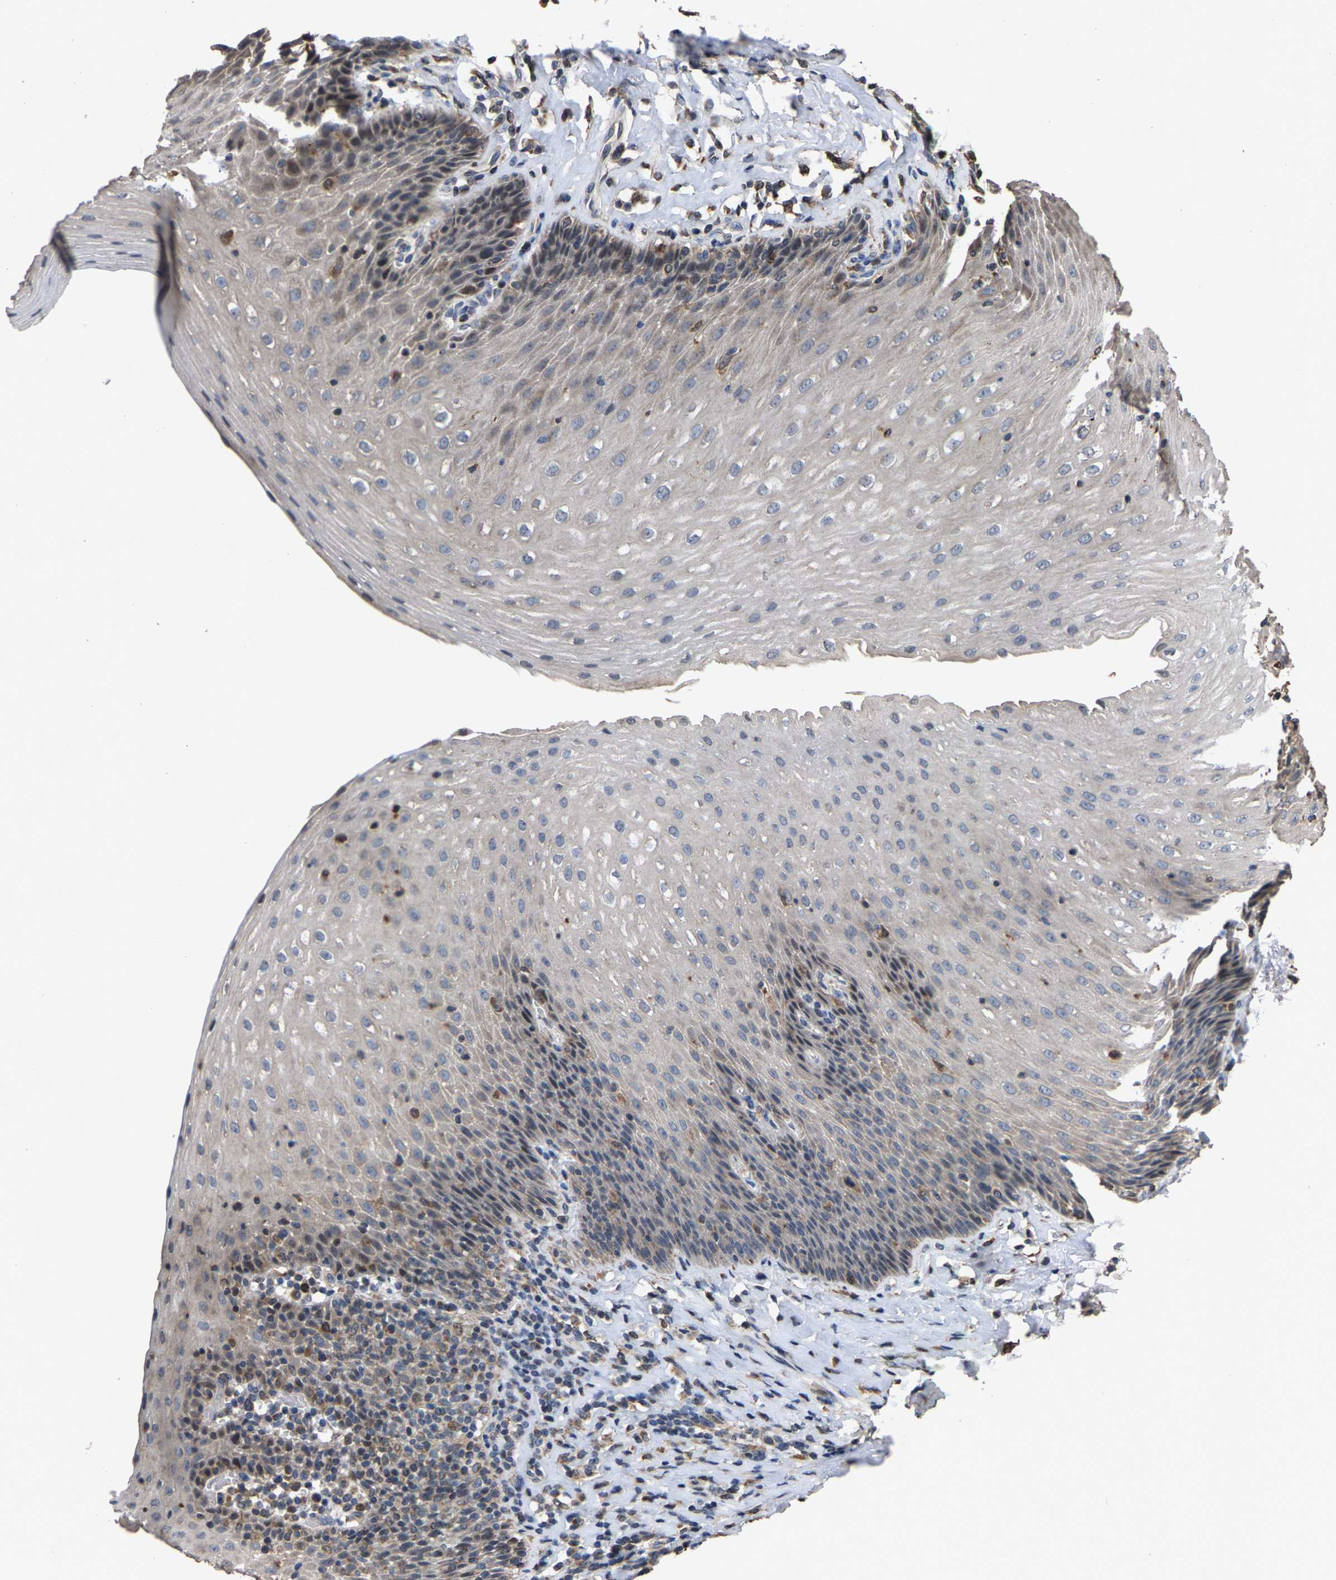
{"staining": {"intensity": "weak", "quantity": "<25%", "location": "cytoplasmic/membranous"}, "tissue": "esophagus", "cell_type": "Squamous epithelial cells", "image_type": "normal", "snomed": [{"axis": "morphology", "description": "Normal tissue, NOS"}, {"axis": "topography", "description": "Esophagus"}], "caption": "Human esophagus stained for a protein using IHC exhibits no expression in squamous epithelial cells.", "gene": "TDRKH", "patient": {"sex": "female", "age": 61}}